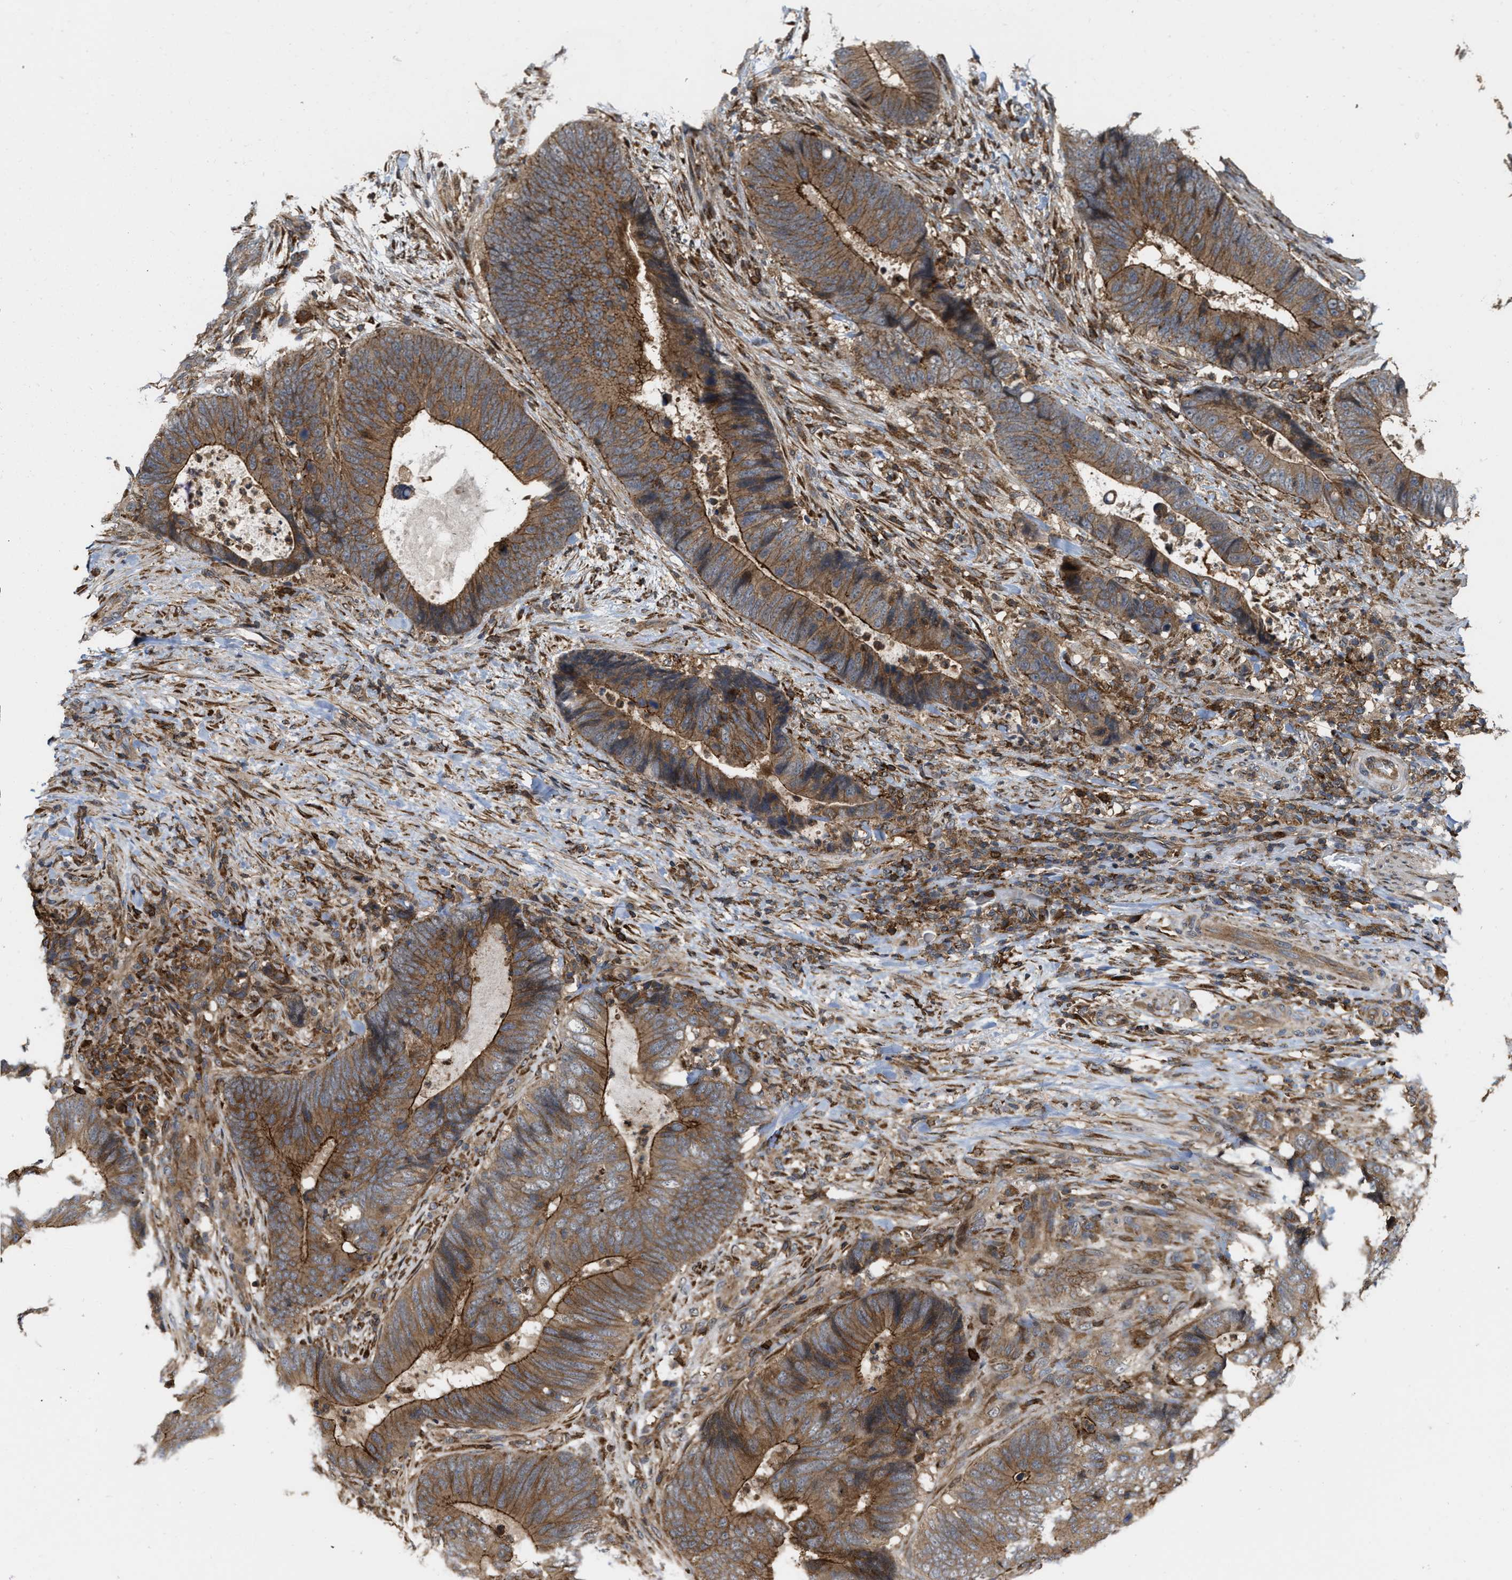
{"staining": {"intensity": "strong", "quantity": ">75%", "location": "cytoplasmic/membranous"}, "tissue": "colorectal cancer", "cell_type": "Tumor cells", "image_type": "cancer", "snomed": [{"axis": "morphology", "description": "Adenocarcinoma, NOS"}, {"axis": "topography", "description": "Colon"}], "caption": "Tumor cells reveal strong cytoplasmic/membranous staining in approximately >75% of cells in adenocarcinoma (colorectal).", "gene": "IQCE", "patient": {"sex": "male", "age": 56}}